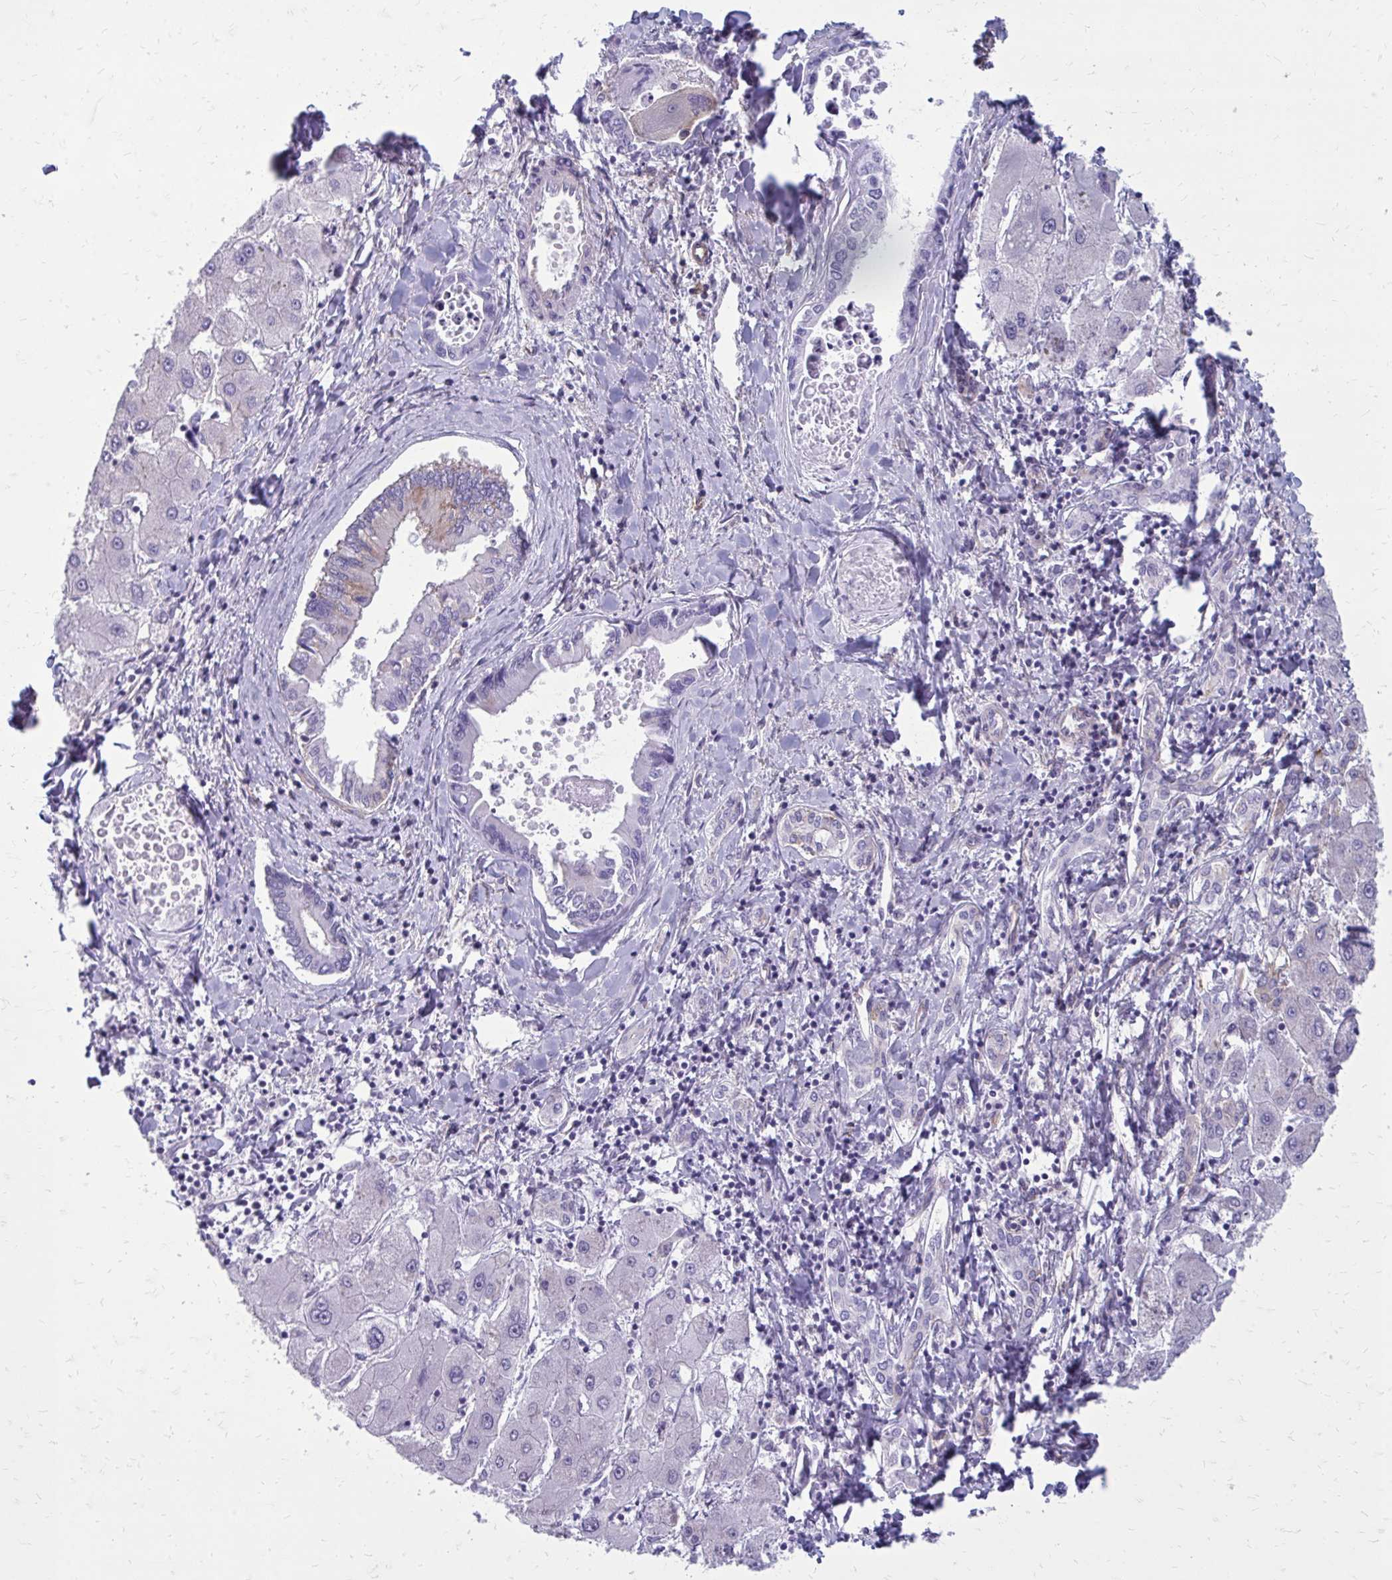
{"staining": {"intensity": "moderate", "quantity": "<25%", "location": "cytoplasmic/membranous"}, "tissue": "liver cancer", "cell_type": "Tumor cells", "image_type": "cancer", "snomed": [{"axis": "morphology", "description": "Cholangiocarcinoma"}, {"axis": "topography", "description": "Liver"}], "caption": "DAB (3,3'-diaminobenzidine) immunohistochemical staining of liver cholangiocarcinoma shows moderate cytoplasmic/membranous protein positivity in approximately <25% of tumor cells. The staining was performed using DAB (3,3'-diaminobenzidine), with brown indicating positive protein expression. Nuclei are stained blue with hematoxylin.", "gene": "CLTA", "patient": {"sex": "male", "age": 66}}